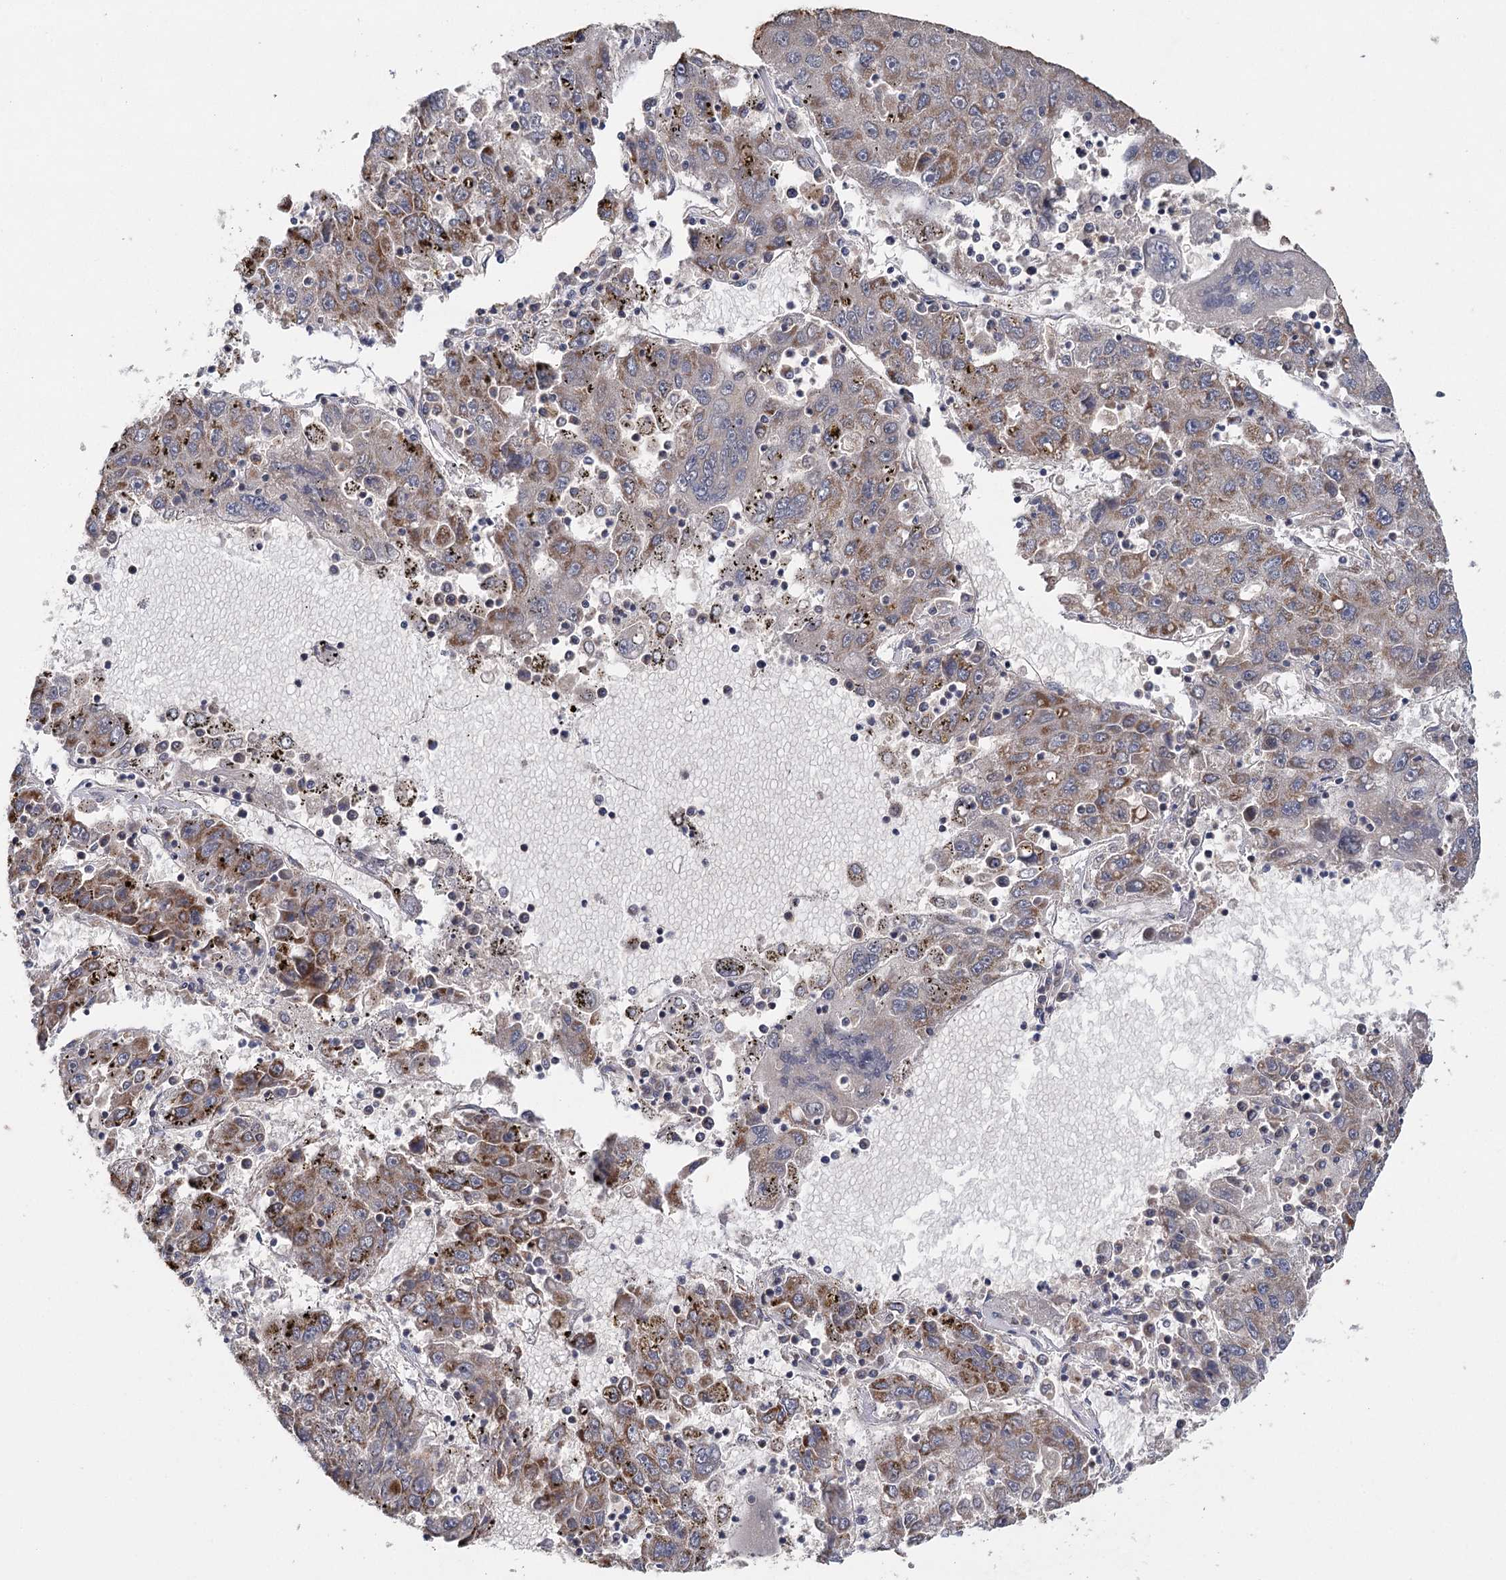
{"staining": {"intensity": "moderate", "quantity": "25%-75%", "location": "cytoplasmic/membranous"}, "tissue": "liver cancer", "cell_type": "Tumor cells", "image_type": "cancer", "snomed": [{"axis": "morphology", "description": "Carcinoma, Hepatocellular, NOS"}, {"axis": "topography", "description": "Liver"}], "caption": "Brown immunohistochemical staining in human liver cancer reveals moderate cytoplasmic/membranous expression in approximately 25%-75% of tumor cells. Using DAB (3,3'-diaminobenzidine) (brown) and hematoxylin (blue) stains, captured at high magnification using brightfield microscopy.", "gene": "MRPL44", "patient": {"sex": "male", "age": 49}}